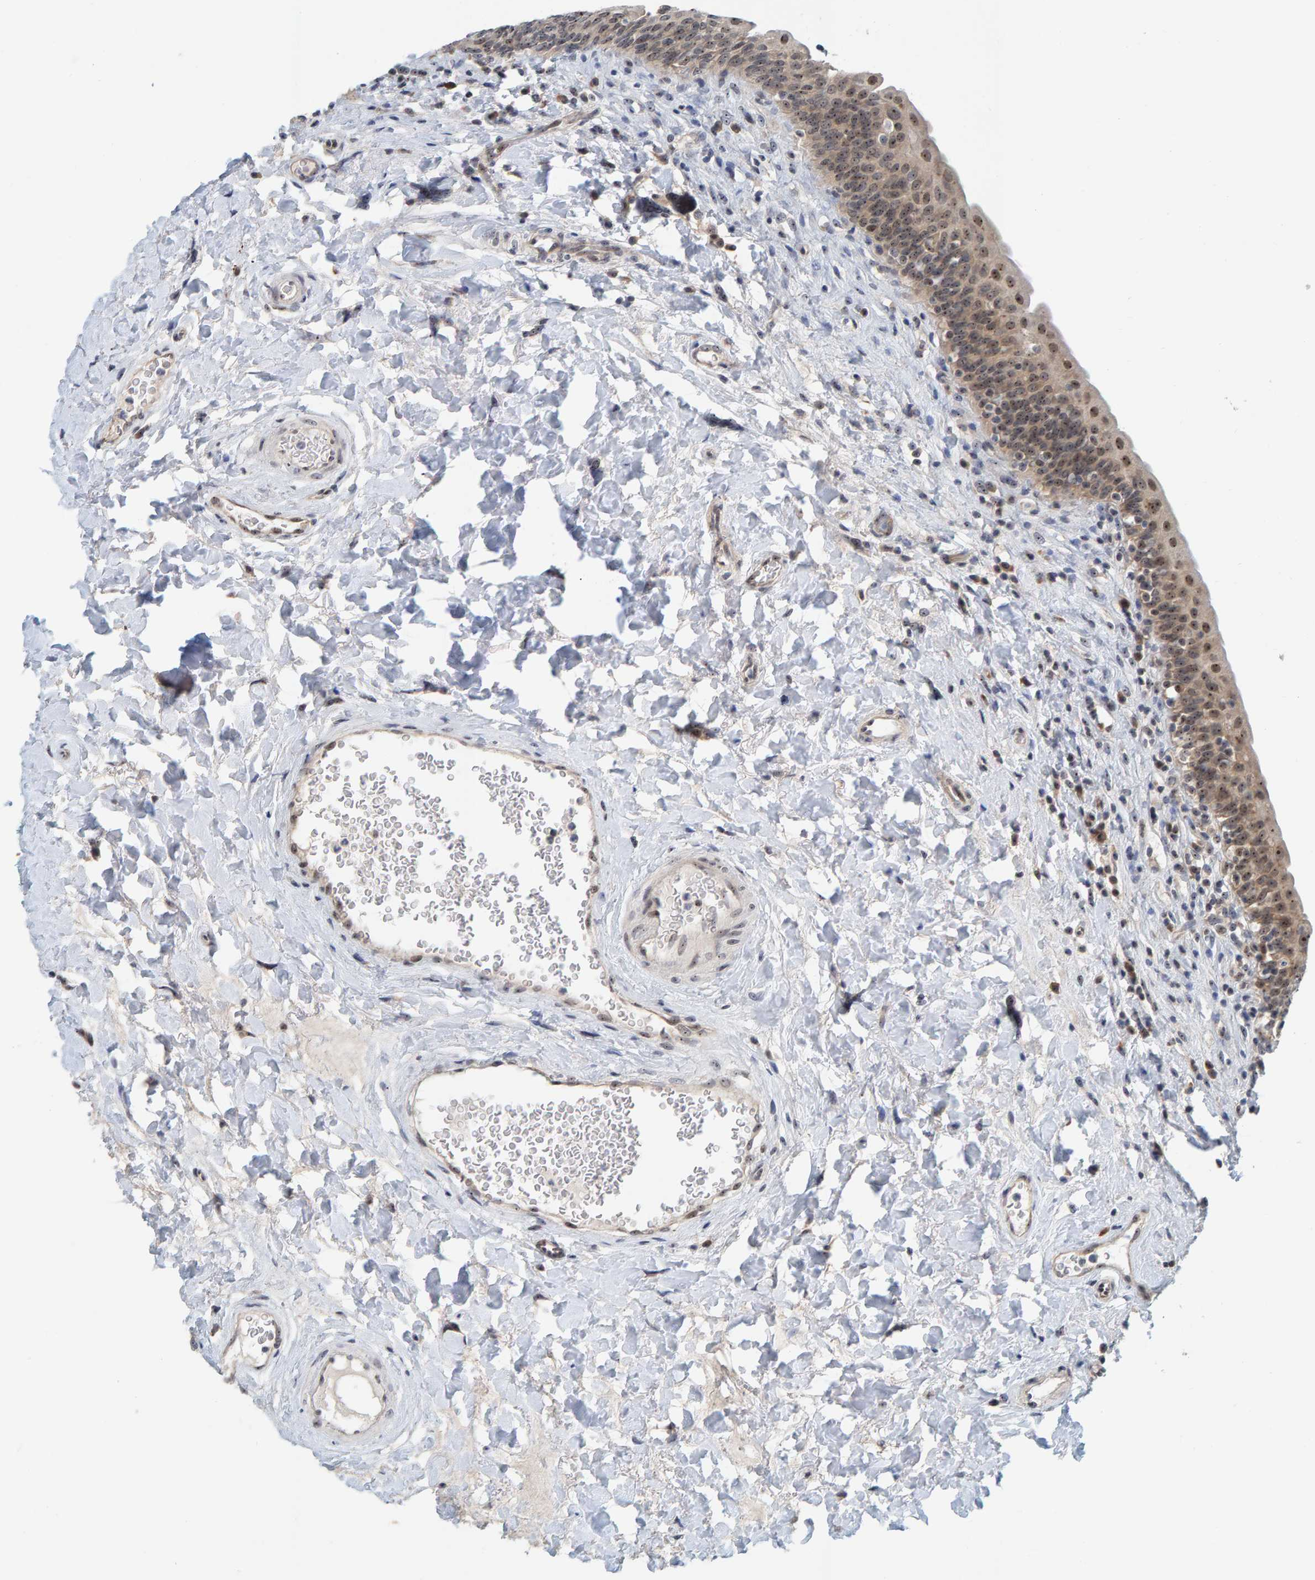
{"staining": {"intensity": "moderate", "quantity": ">75%", "location": "cytoplasmic/membranous,nuclear"}, "tissue": "urinary bladder", "cell_type": "Urothelial cells", "image_type": "normal", "snomed": [{"axis": "morphology", "description": "Normal tissue, NOS"}, {"axis": "topography", "description": "Urinary bladder"}], "caption": "Brown immunohistochemical staining in unremarkable human urinary bladder shows moderate cytoplasmic/membranous,nuclear positivity in about >75% of urothelial cells. (DAB = brown stain, brightfield microscopy at high magnification).", "gene": "POLR1E", "patient": {"sex": "male", "age": 83}}